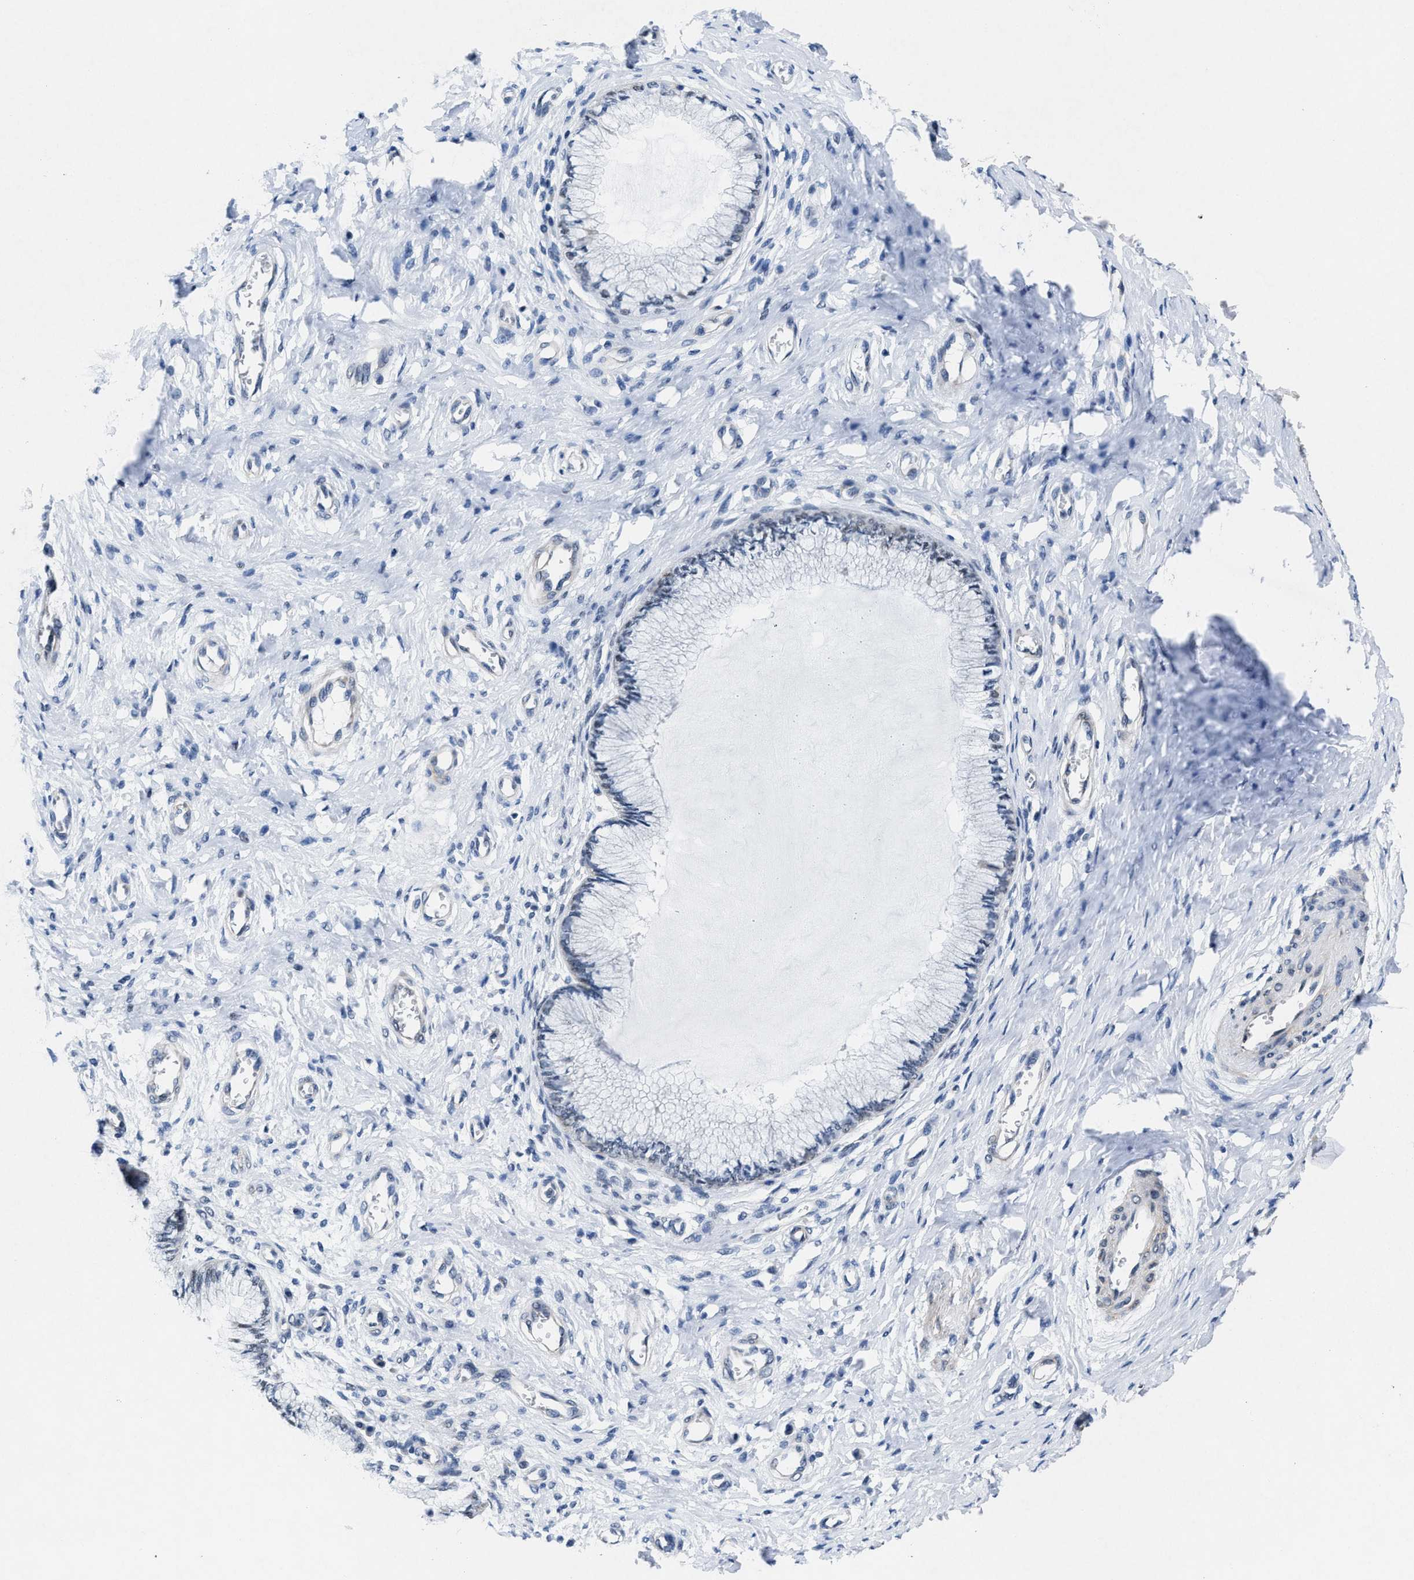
{"staining": {"intensity": "negative", "quantity": "none", "location": "none"}, "tissue": "cervix", "cell_type": "Glandular cells", "image_type": "normal", "snomed": [{"axis": "morphology", "description": "Normal tissue, NOS"}, {"axis": "topography", "description": "Cervix"}], "caption": "Immunohistochemistry (IHC) photomicrograph of unremarkable human cervix stained for a protein (brown), which reveals no staining in glandular cells.", "gene": "ID3", "patient": {"sex": "female", "age": 55}}